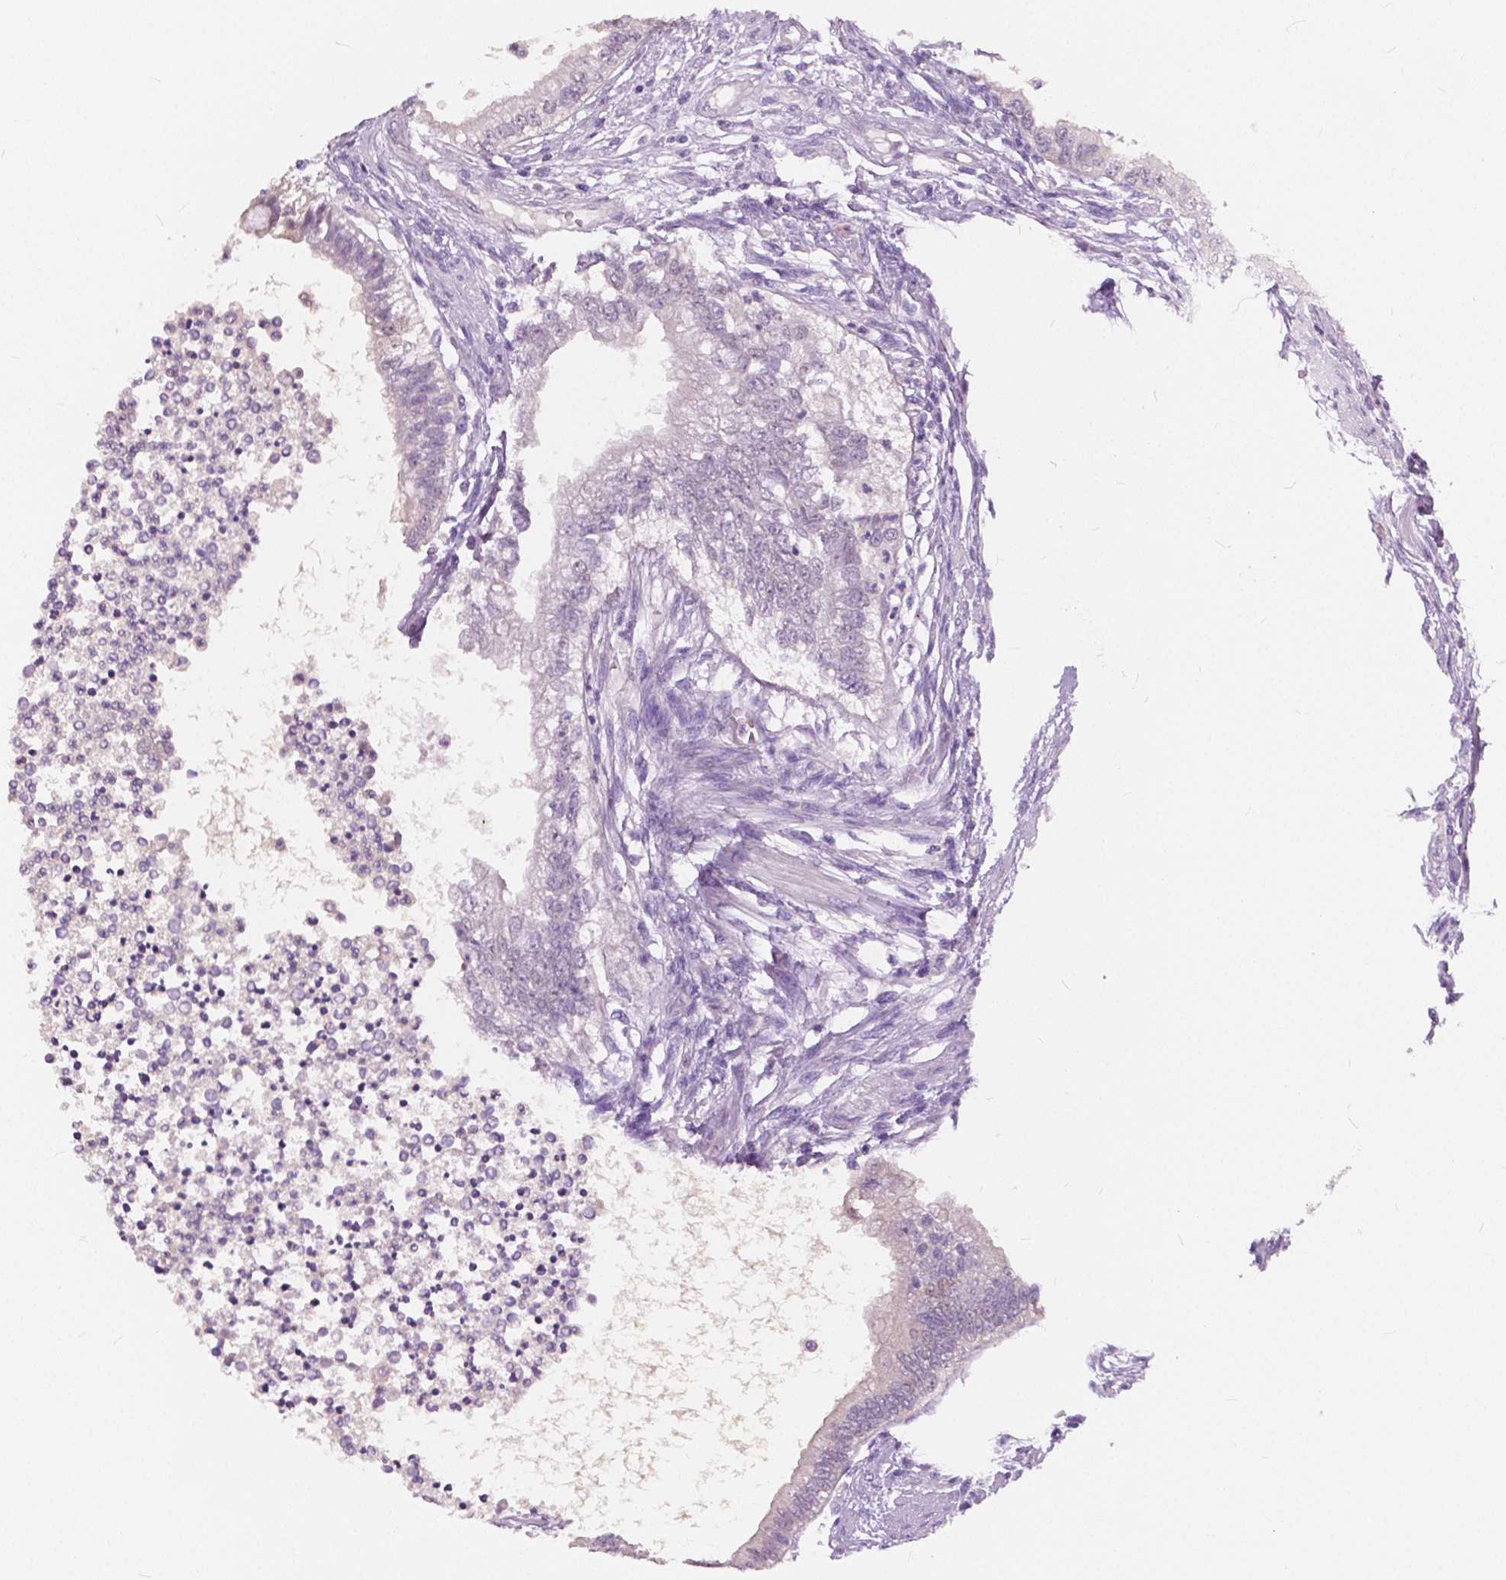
{"staining": {"intensity": "negative", "quantity": "none", "location": "none"}, "tissue": "testis cancer", "cell_type": "Tumor cells", "image_type": "cancer", "snomed": [{"axis": "morphology", "description": "Carcinoma, Embryonal, NOS"}, {"axis": "topography", "description": "Testis"}], "caption": "The histopathology image displays no significant staining in tumor cells of testis cancer. Nuclei are stained in blue.", "gene": "TKFC", "patient": {"sex": "male", "age": 26}}